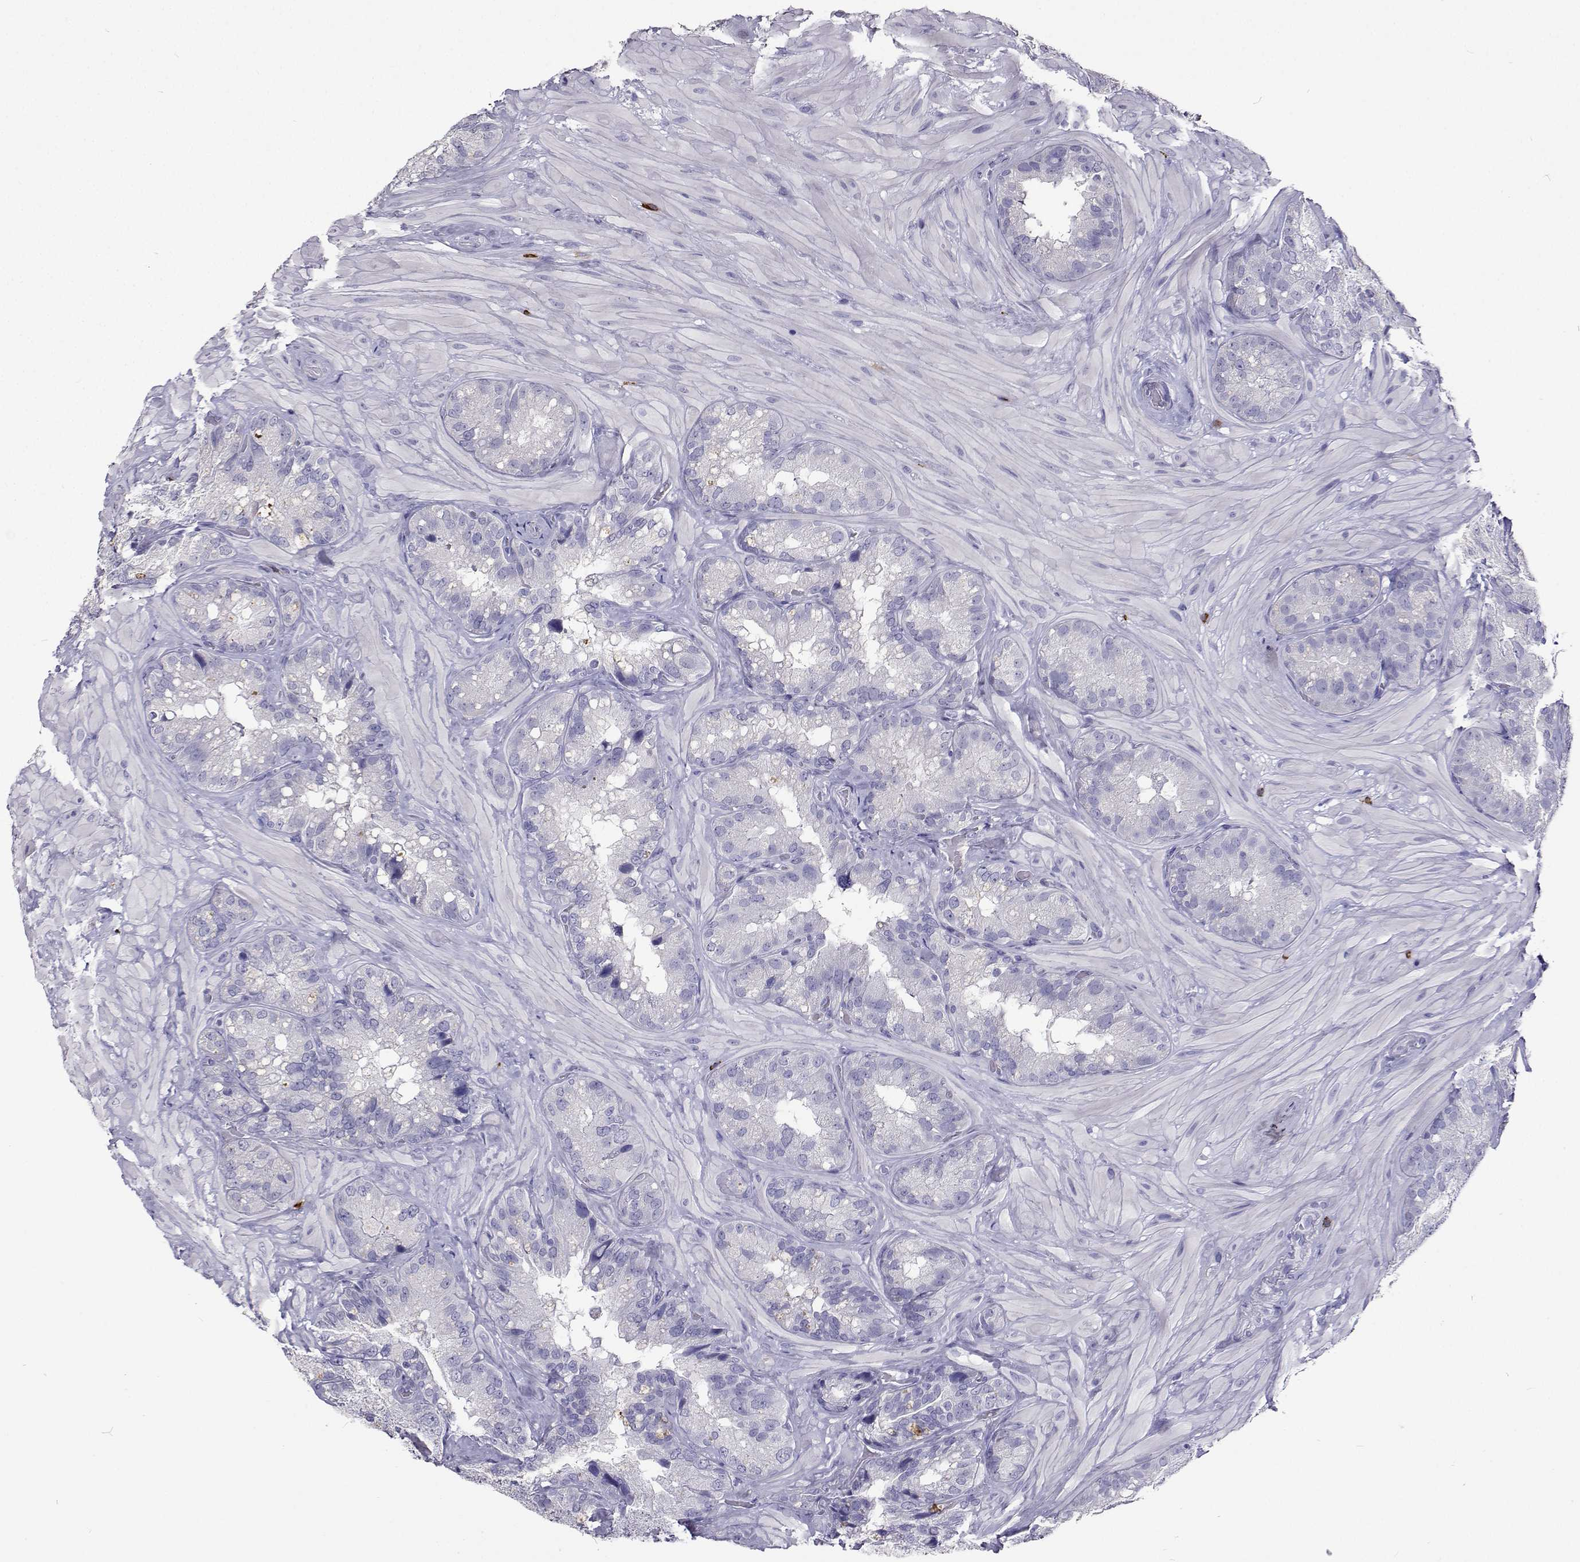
{"staining": {"intensity": "negative", "quantity": "none", "location": "none"}, "tissue": "seminal vesicle", "cell_type": "Glandular cells", "image_type": "normal", "snomed": [{"axis": "morphology", "description": "Normal tissue, NOS"}, {"axis": "topography", "description": "Seminal veicle"}], "caption": "IHC histopathology image of benign seminal vesicle: seminal vesicle stained with DAB reveals no significant protein positivity in glandular cells.", "gene": "CFAP44", "patient": {"sex": "male", "age": 60}}